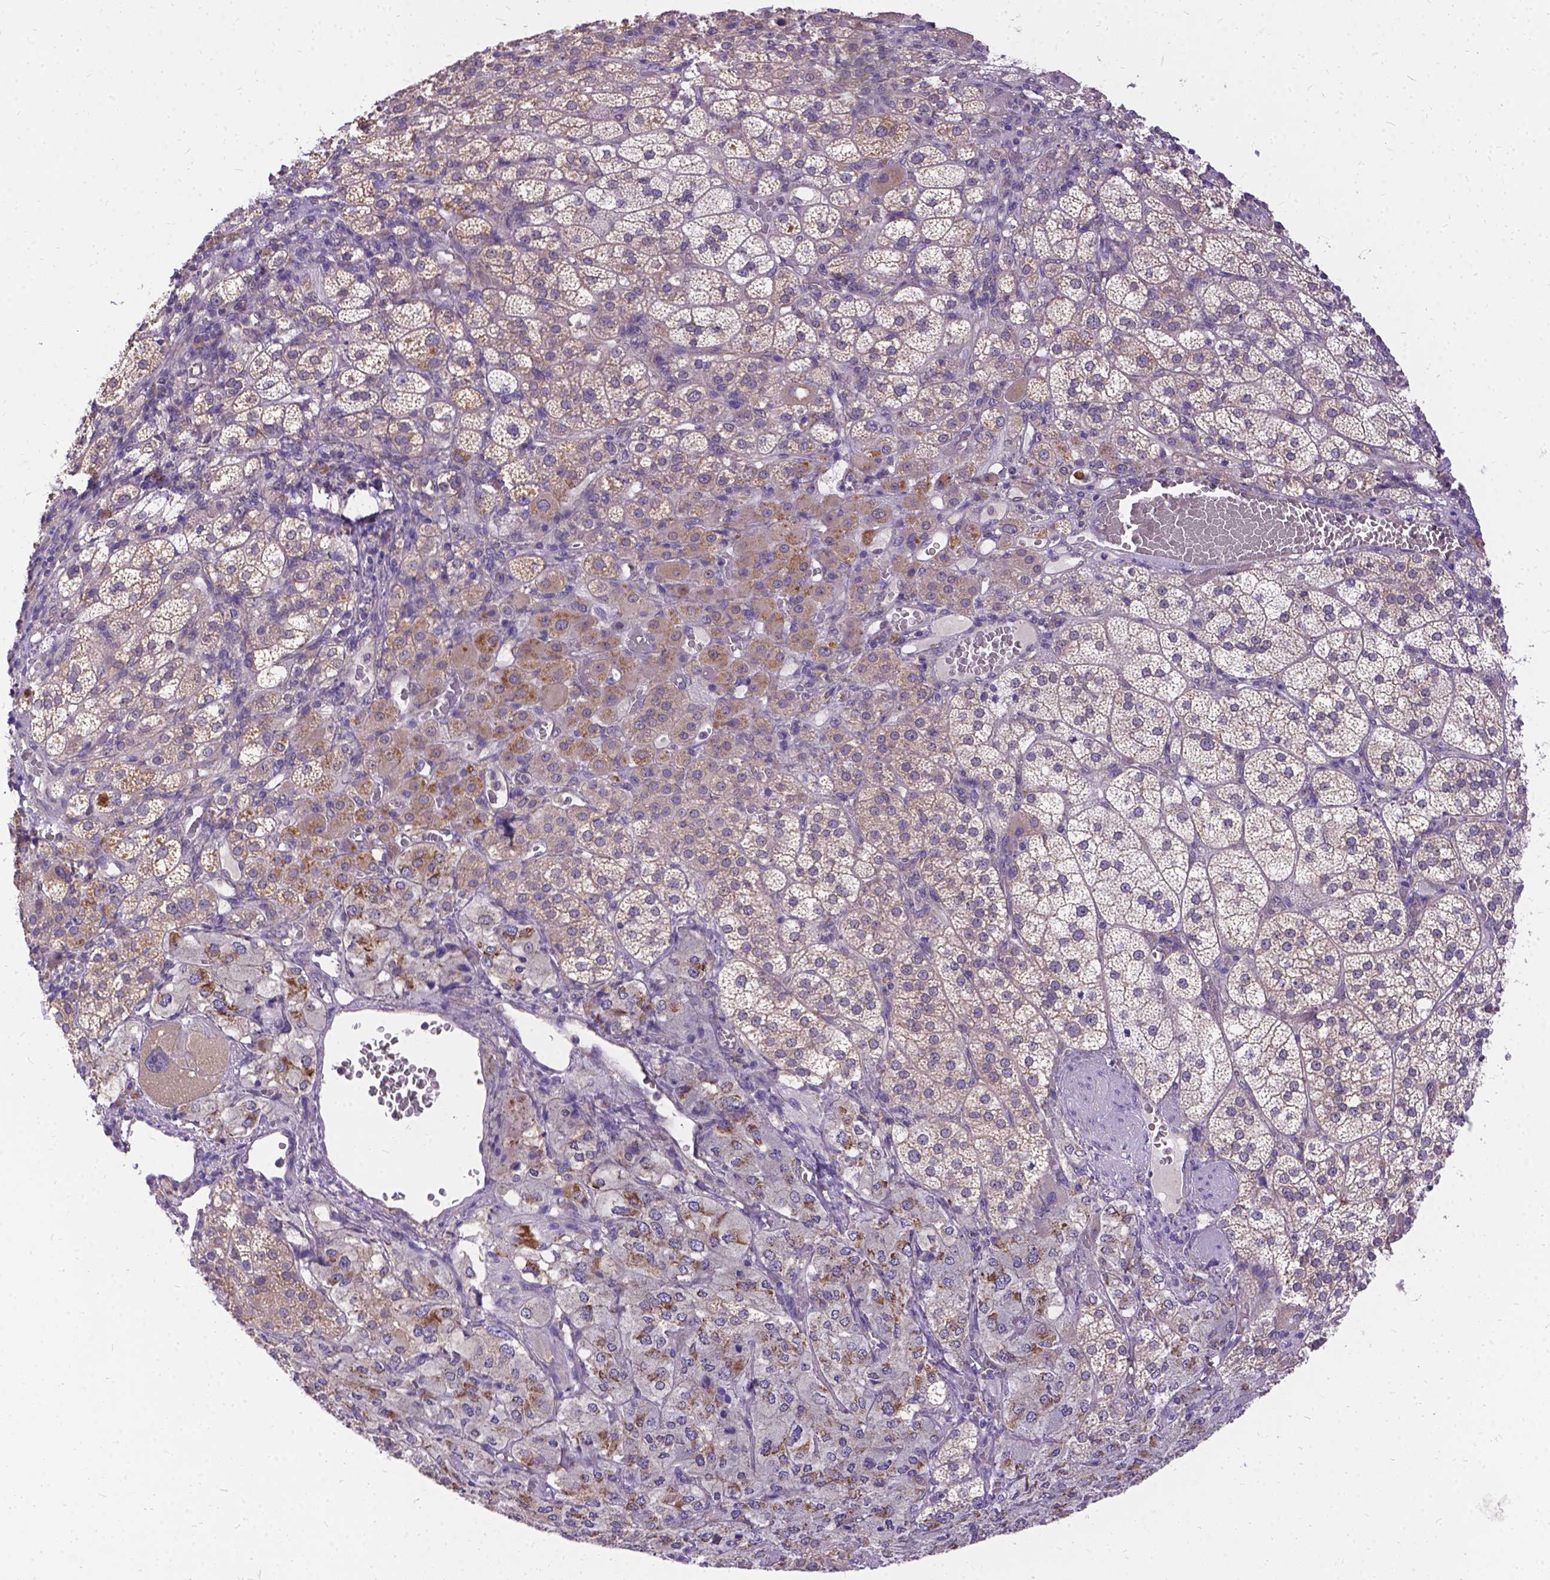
{"staining": {"intensity": "moderate", "quantity": "25%-75%", "location": "cytoplasmic/membranous"}, "tissue": "adrenal gland", "cell_type": "Glandular cells", "image_type": "normal", "snomed": [{"axis": "morphology", "description": "Normal tissue, NOS"}, {"axis": "topography", "description": "Adrenal gland"}], "caption": "Moderate cytoplasmic/membranous positivity for a protein is seen in approximately 25%-75% of glandular cells of normal adrenal gland using immunohistochemistry (IHC).", "gene": "DENND6A", "patient": {"sex": "female", "age": 60}}